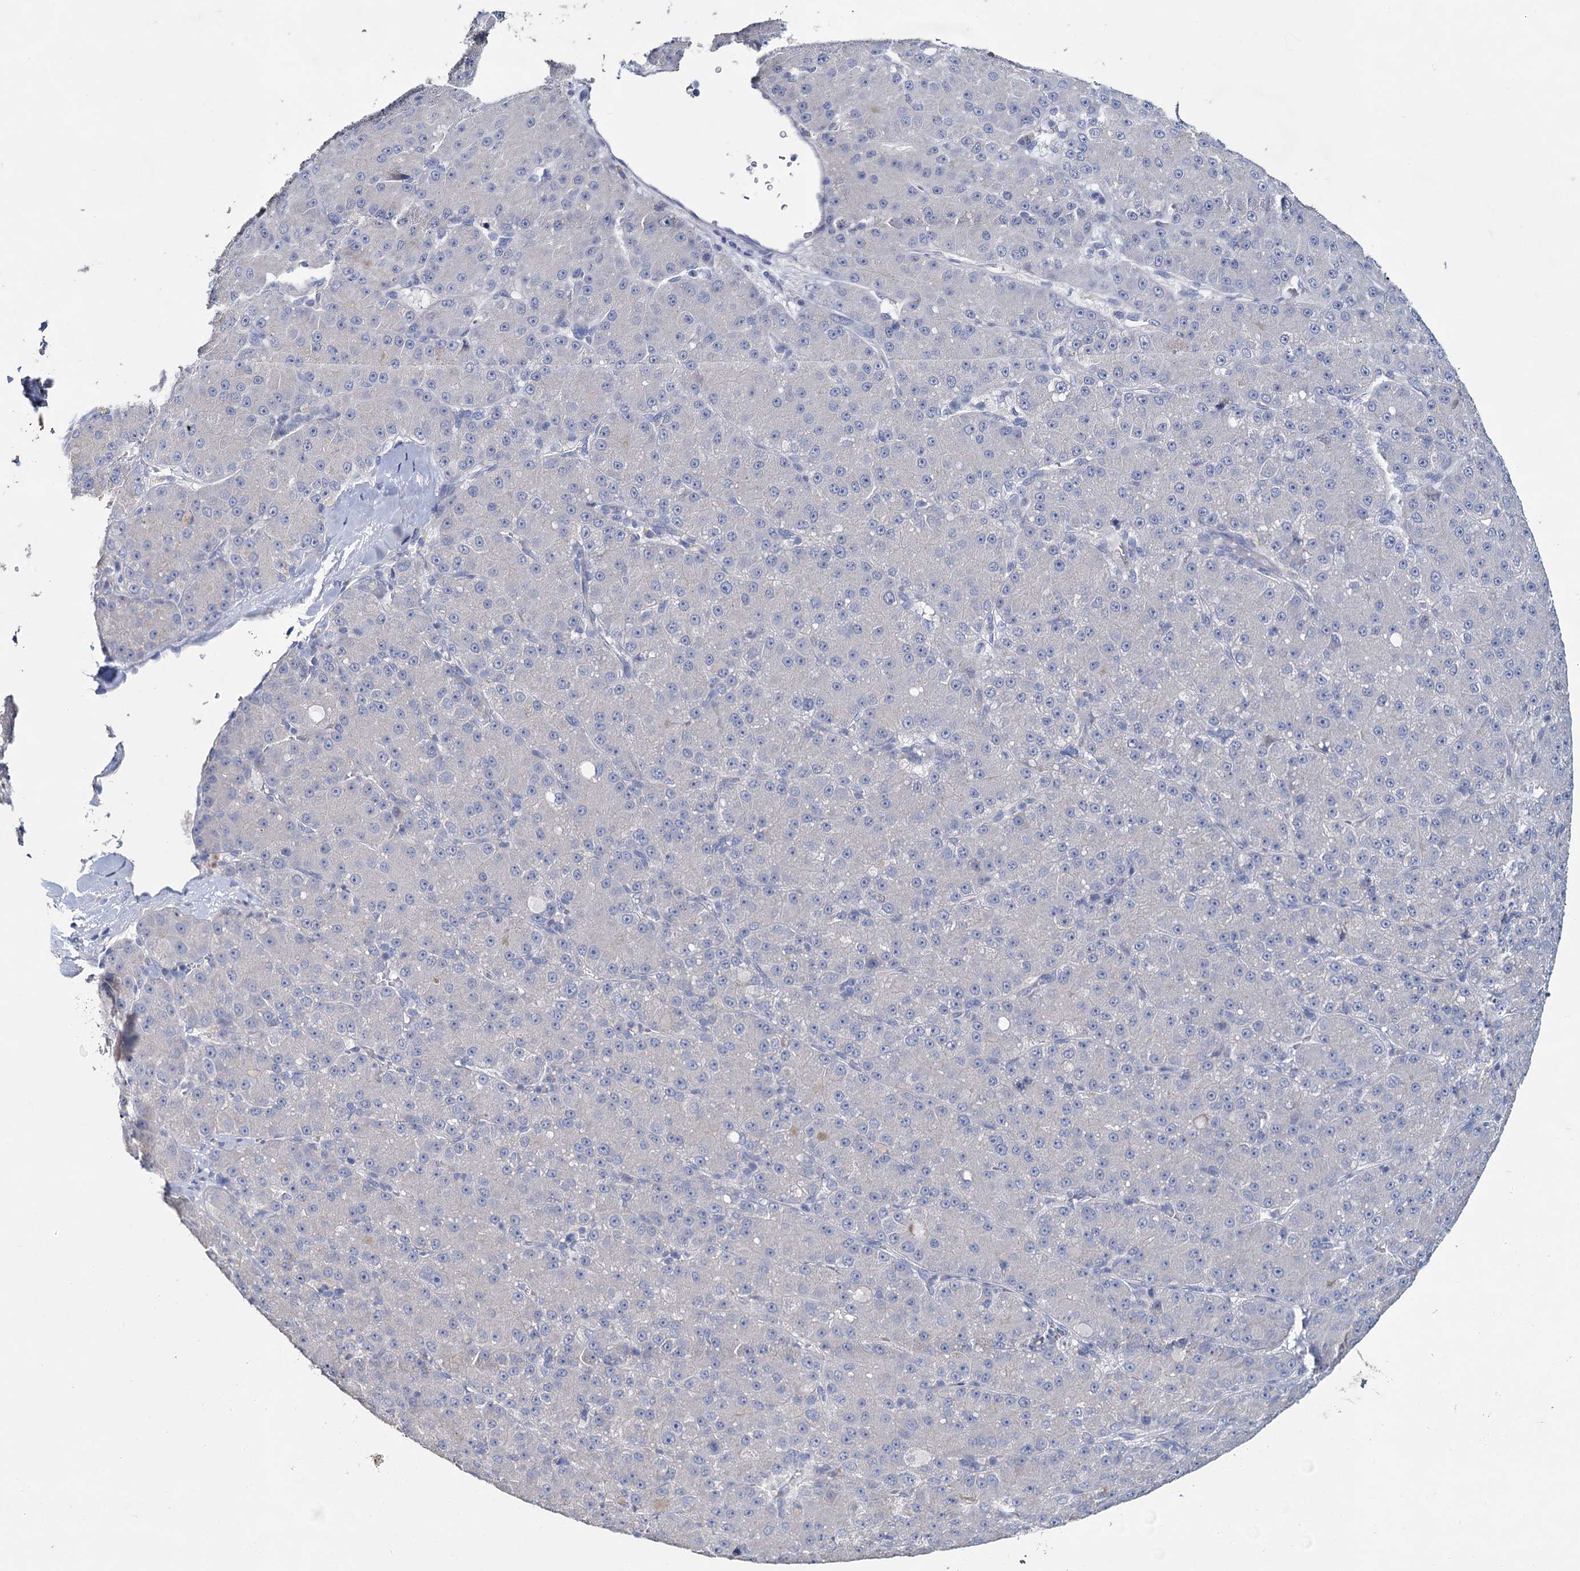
{"staining": {"intensity": "negative", "quantity": "none", "location": "none"}, "tissue": "liver cancer", "cell_type": "Tumor cells", "image_type": "cancer", "snomed": [{"axis": "morphology", "description": "Carcinoma, Hepatocellular, NOS"}, {"axis": "topography", "description": "Liver"}], "caption": "There is no significant expression in tumor cells of liver cancer (hepatocellular carcinoma).", "gene": "SNCB", "patient": {"sex": "male", "age": 67}}